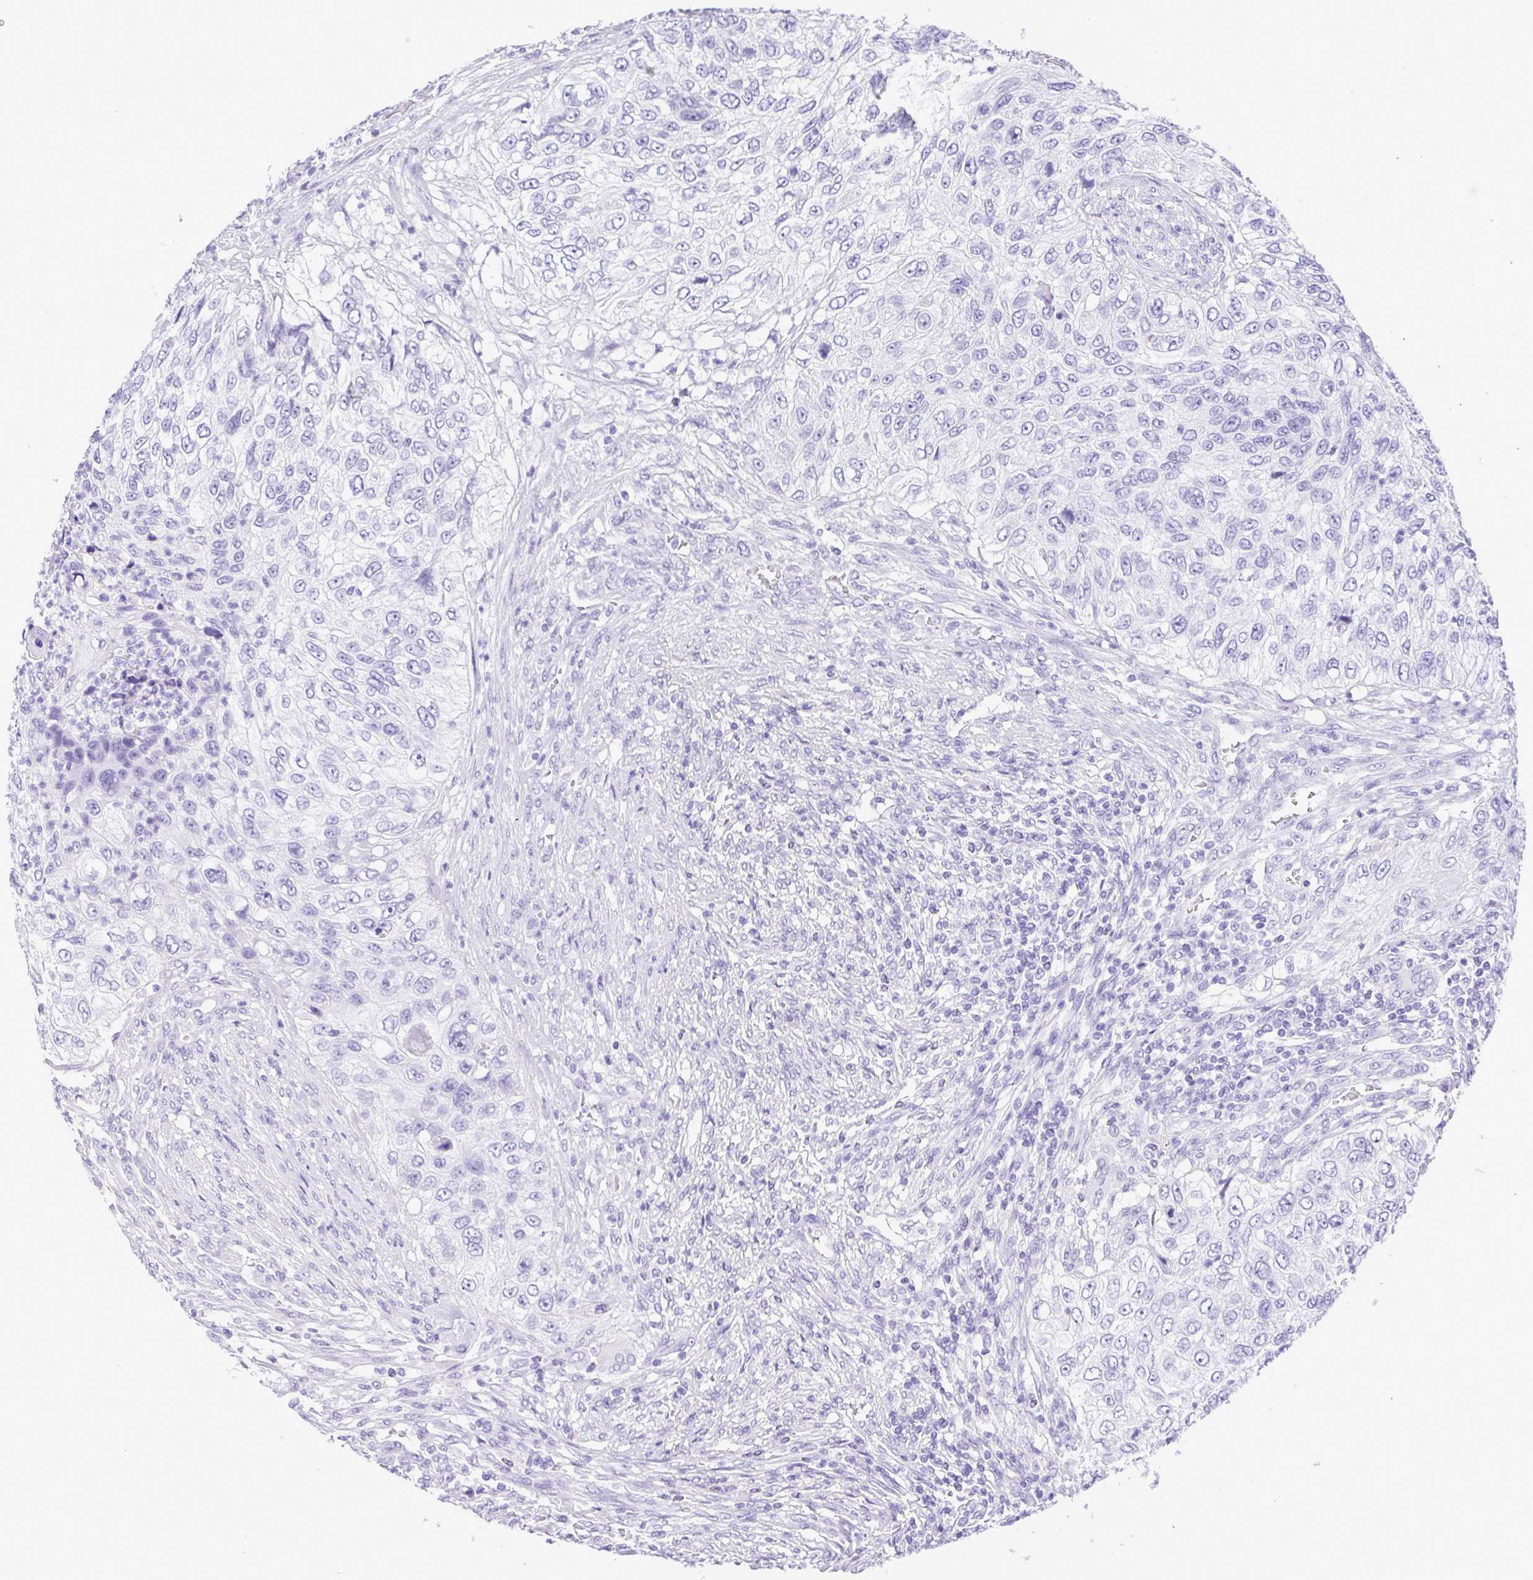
{"staining": {"intensity": "negative", "quantity": "none", "location": "none"}, "tissue": "urothelial cancer", "cell_type": "Tumor cells", "image_type": "cancer", "snomed": [{"axis": "morphology", "description": "Urothelial carcinoma, High grade"}, {"axis": "topography", "description": "Urinary bladder"}], "caption": "Urothelial carcinoma (high-grade) was stained to show a protein in brown. There is no significant expression in tumor cells. (Immunohistochemistry (ihc), brightfield microscopy, high magnification).", "gene": "OVGP1", "patient": {"sex": "female", "age": 60}}